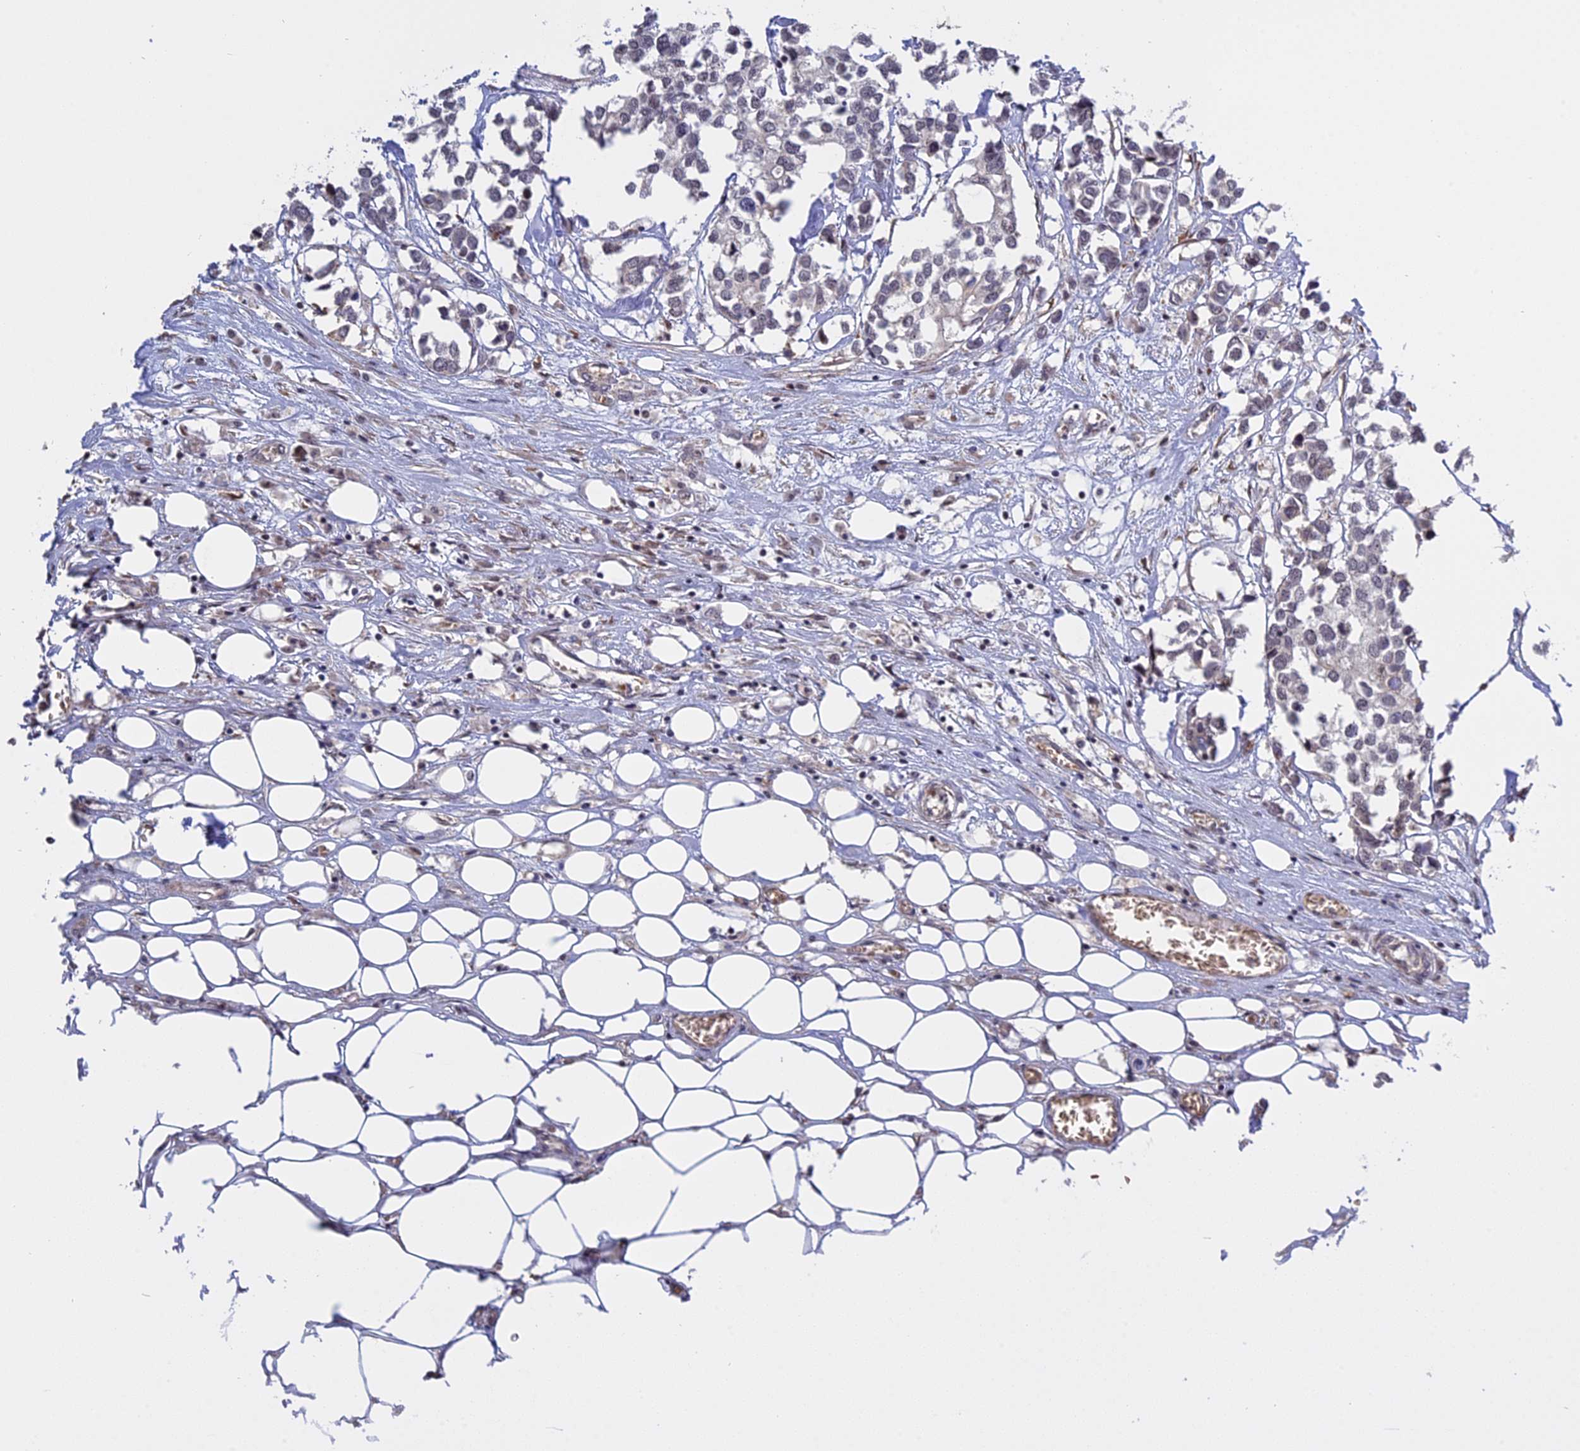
{"staining": {"intensity": "negative", "quantity": "none", "location": "none"}, "tissue": "breast cancer", "cell_type": "Tumor cells", "image_type": "cancer", "snomed": [{"axis": "morphology", "description": "Duct carcinoma"}, {"axis": "topography", "description": "Breast"}], "caption": "Tumor cells show no significant protein positivity in breast intraductal carcinoma.", "gene": "MGA", "patient": {"sex": "female", "age": 83}}